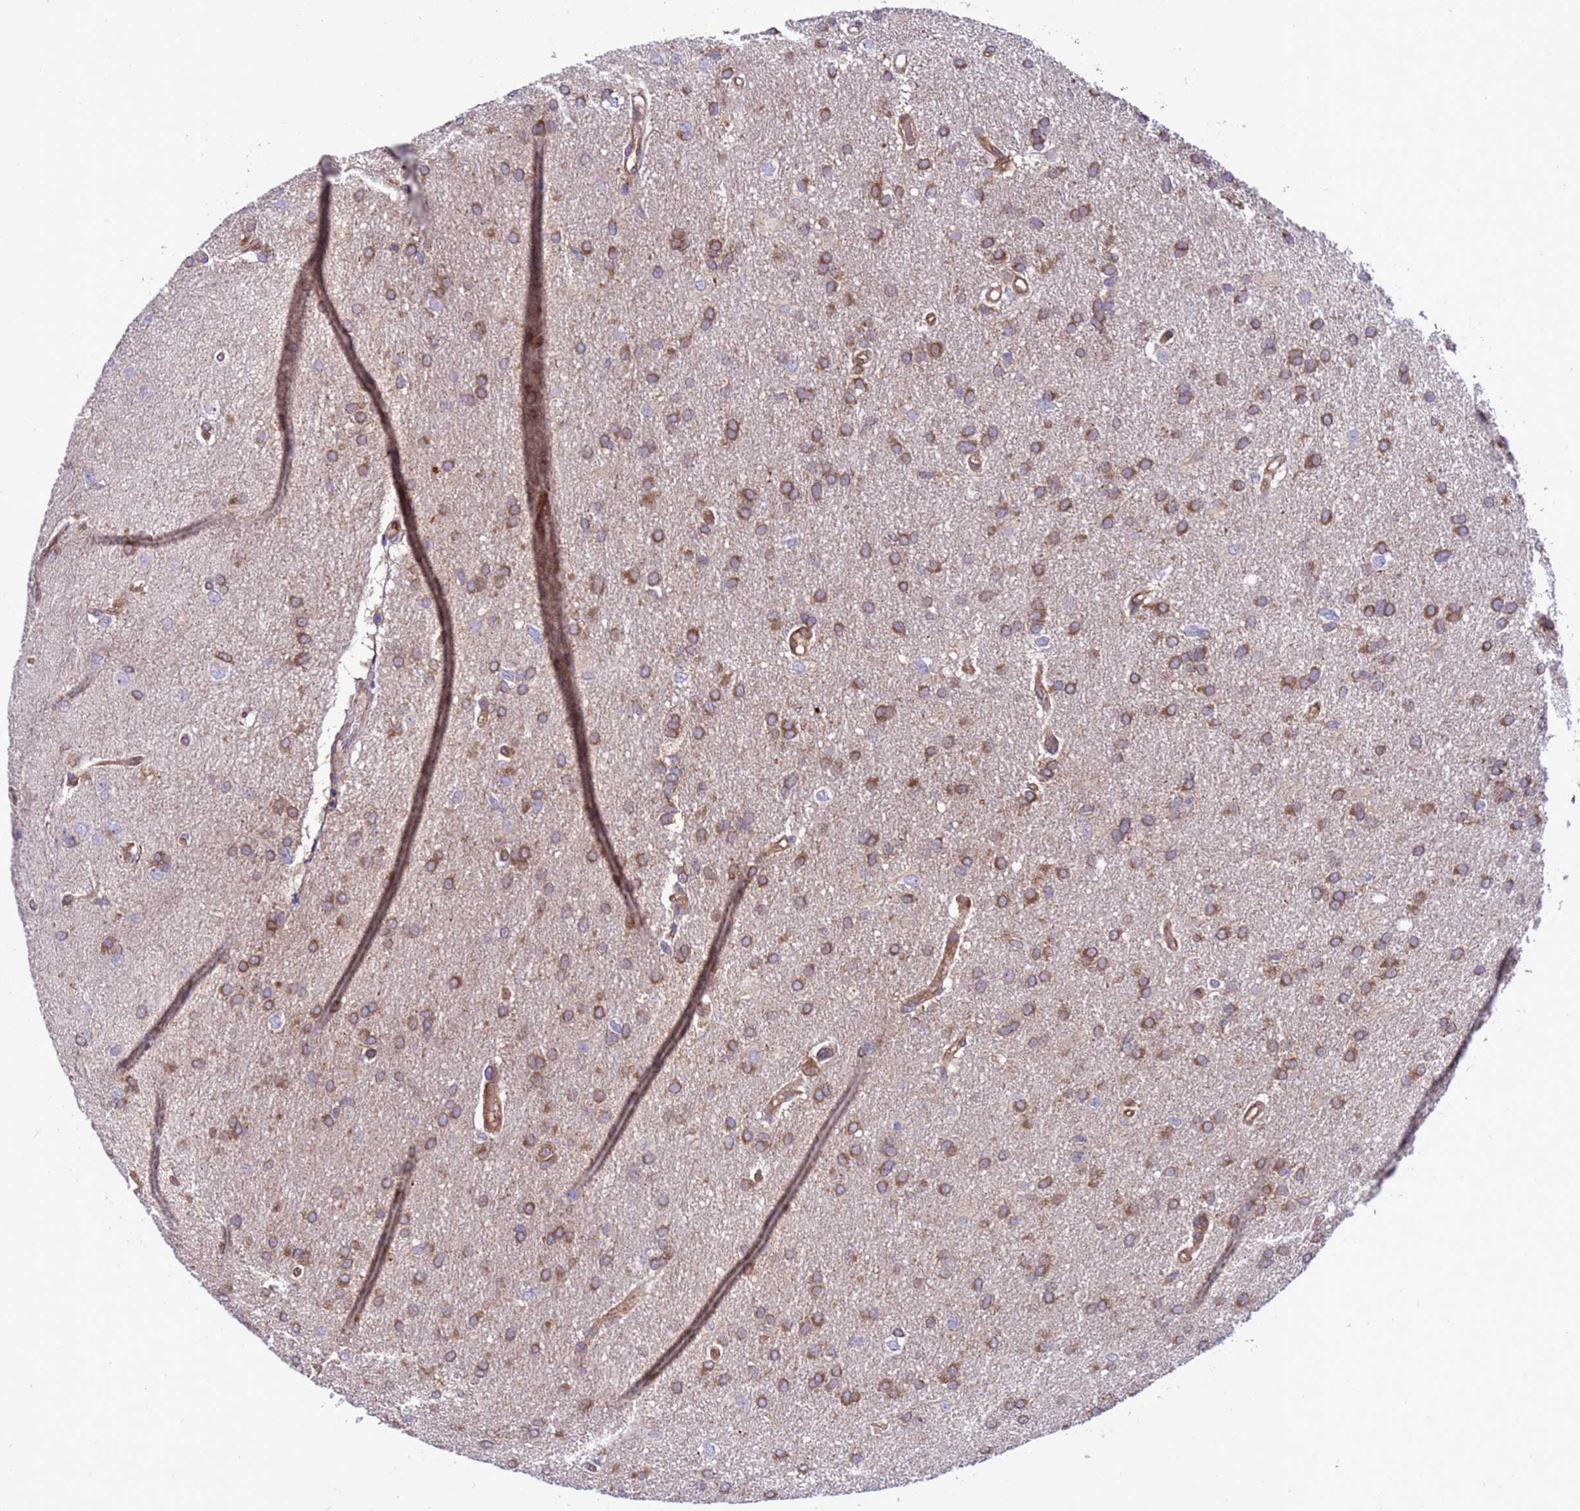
{"staining": {"intensity": "moderate", "quantity": ">75%", "location": "cytoplasmic/membranous"}, "tissue": "glioma", "cell_type": "Tumor cells", "image_type": "cancer", "snomed": [{"axis": "morphology", "description": "Glioma, malignant, High grade"}, {"axis": "topography", "description": "Brain"}], "caption": "Approximately >75% of tumor cells in malignant glioma (high-grade) demonstrate moderate cytoplasmic/membranous protein expression as visualized by brown immunohistochemical staining.", "gene": "RABEP2", "patient": {"sex": "male", "age": 77}}